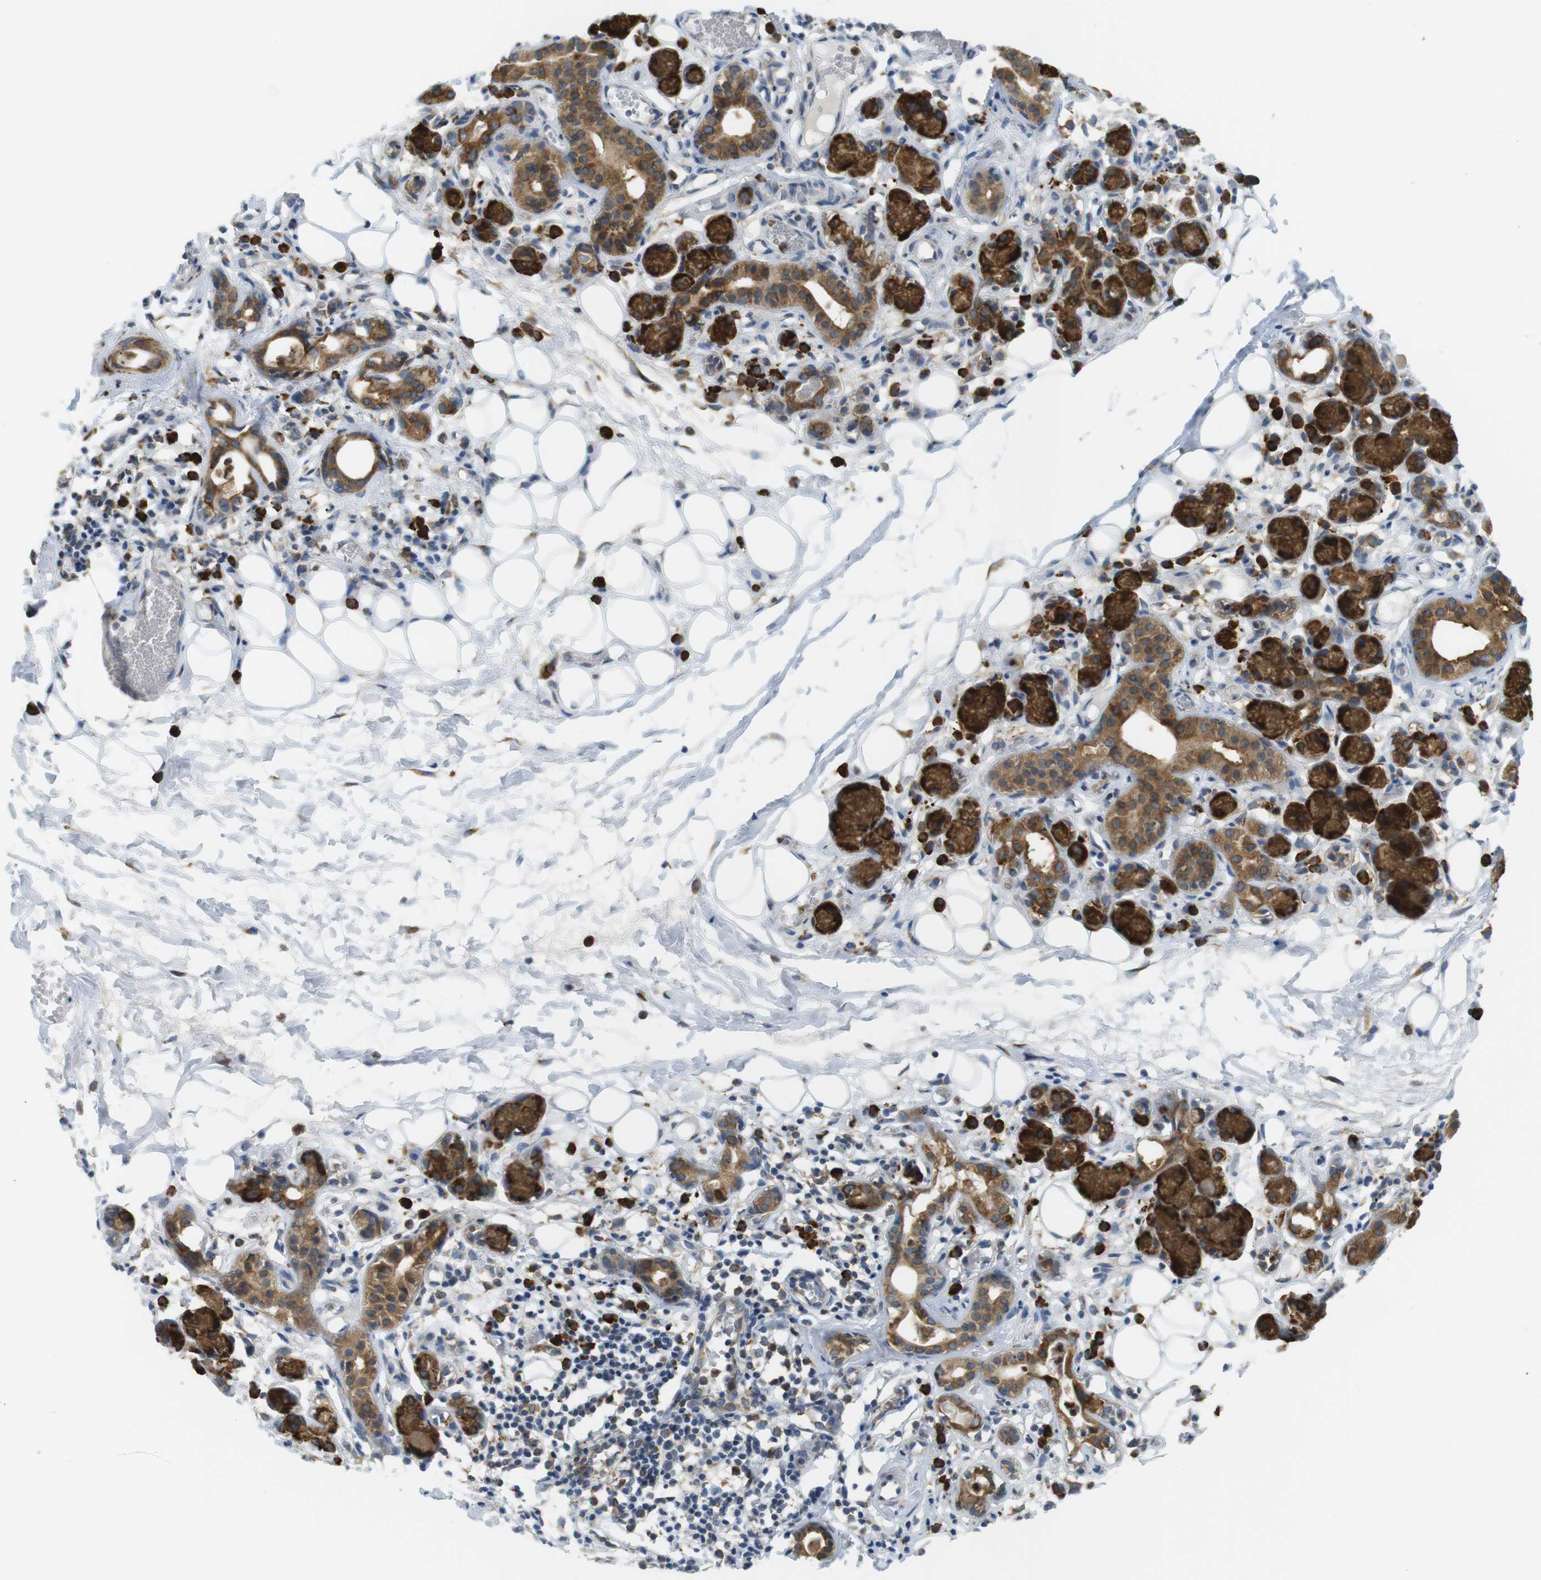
{"staining": {"intensity": "negative", "quantity": "none", "location": "none"}, "tissue": "adipose tissue", "cell_type": "Adipocytes", "image_type": "normal", "snomed": [{"axis": "morphology", "description": "Normal tissue, NOS"}, {"axis": "morphology", "description": "Inflammation, NOS"}, {"axis": "topography", "description": "Vascular tissue"}, {"axis": "topography", "description": "Salivary gland"}], "caption": "This is a micrograph of immunohistochemistry (IHC) staining of normal adipose tissue, which shows no staining in adipocytes. The staining was performed using DAB to visualize the protein expression in brown, while the nuclei were stained in blue with hematoxylin (Magnification: 20x).", "gene": "MBOAT2", "patient": {"sex": "female", "age": 75}}